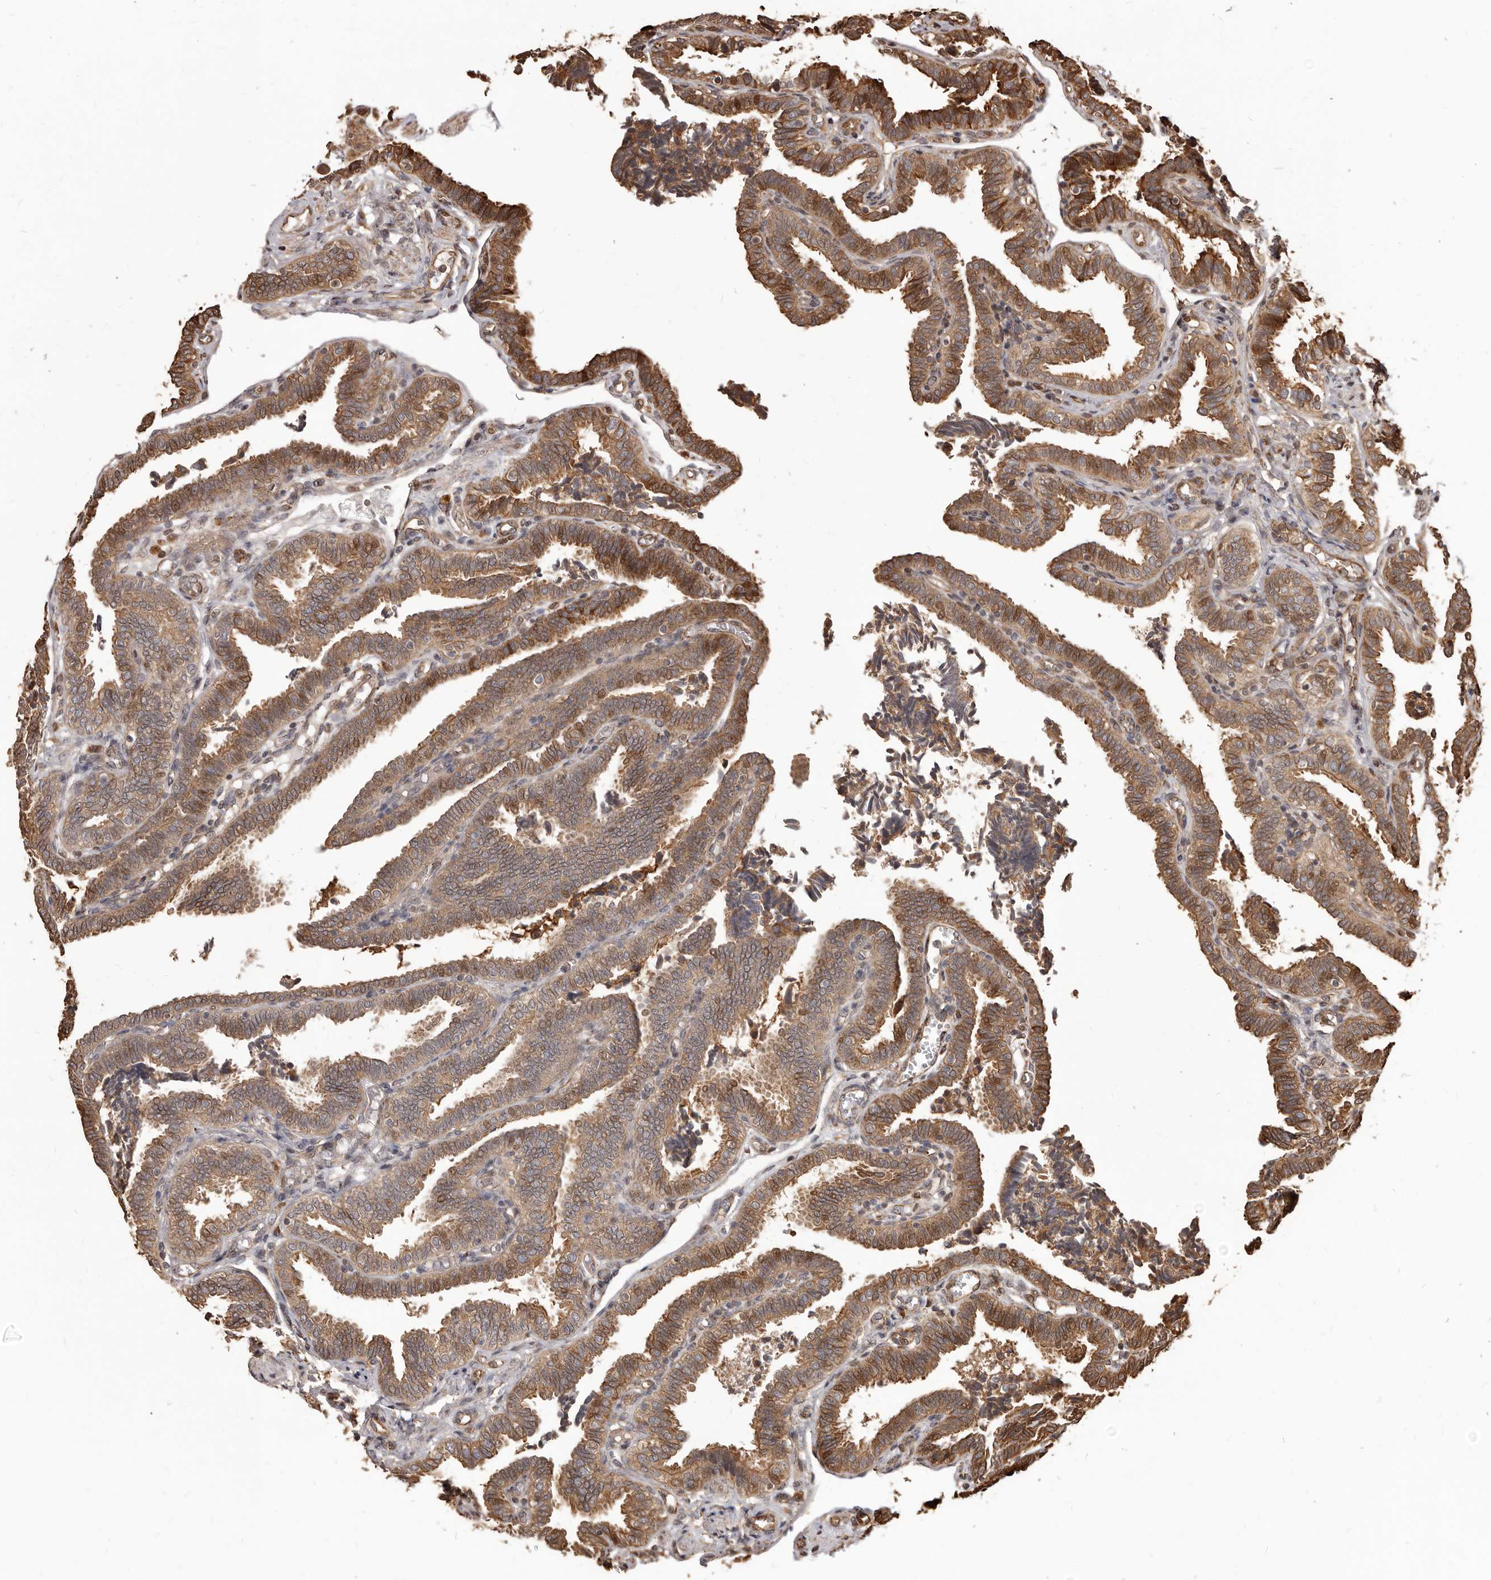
{"staining": {"intensity": "strong", "quantity": ">75%", "location": "cytoplasmic/membranous"}, "tissue": "fallopian tube", "cell_type": "Glandular cells", "image_type": "normal", "snomed": [{"axis": "morphology", "description": "Normal tissue, NOS"}, {"axis": "topography", "description": "Fallopian tube"}], "caption": "A high-resolution micrograph shows IHC staining of normal fallopian tube, which exhibits strong cytoplasmic/membranous staining in approximately >75% of glandular cells.", "gene": "MTO1", "patient": {"sex": "female", "age": 39}}